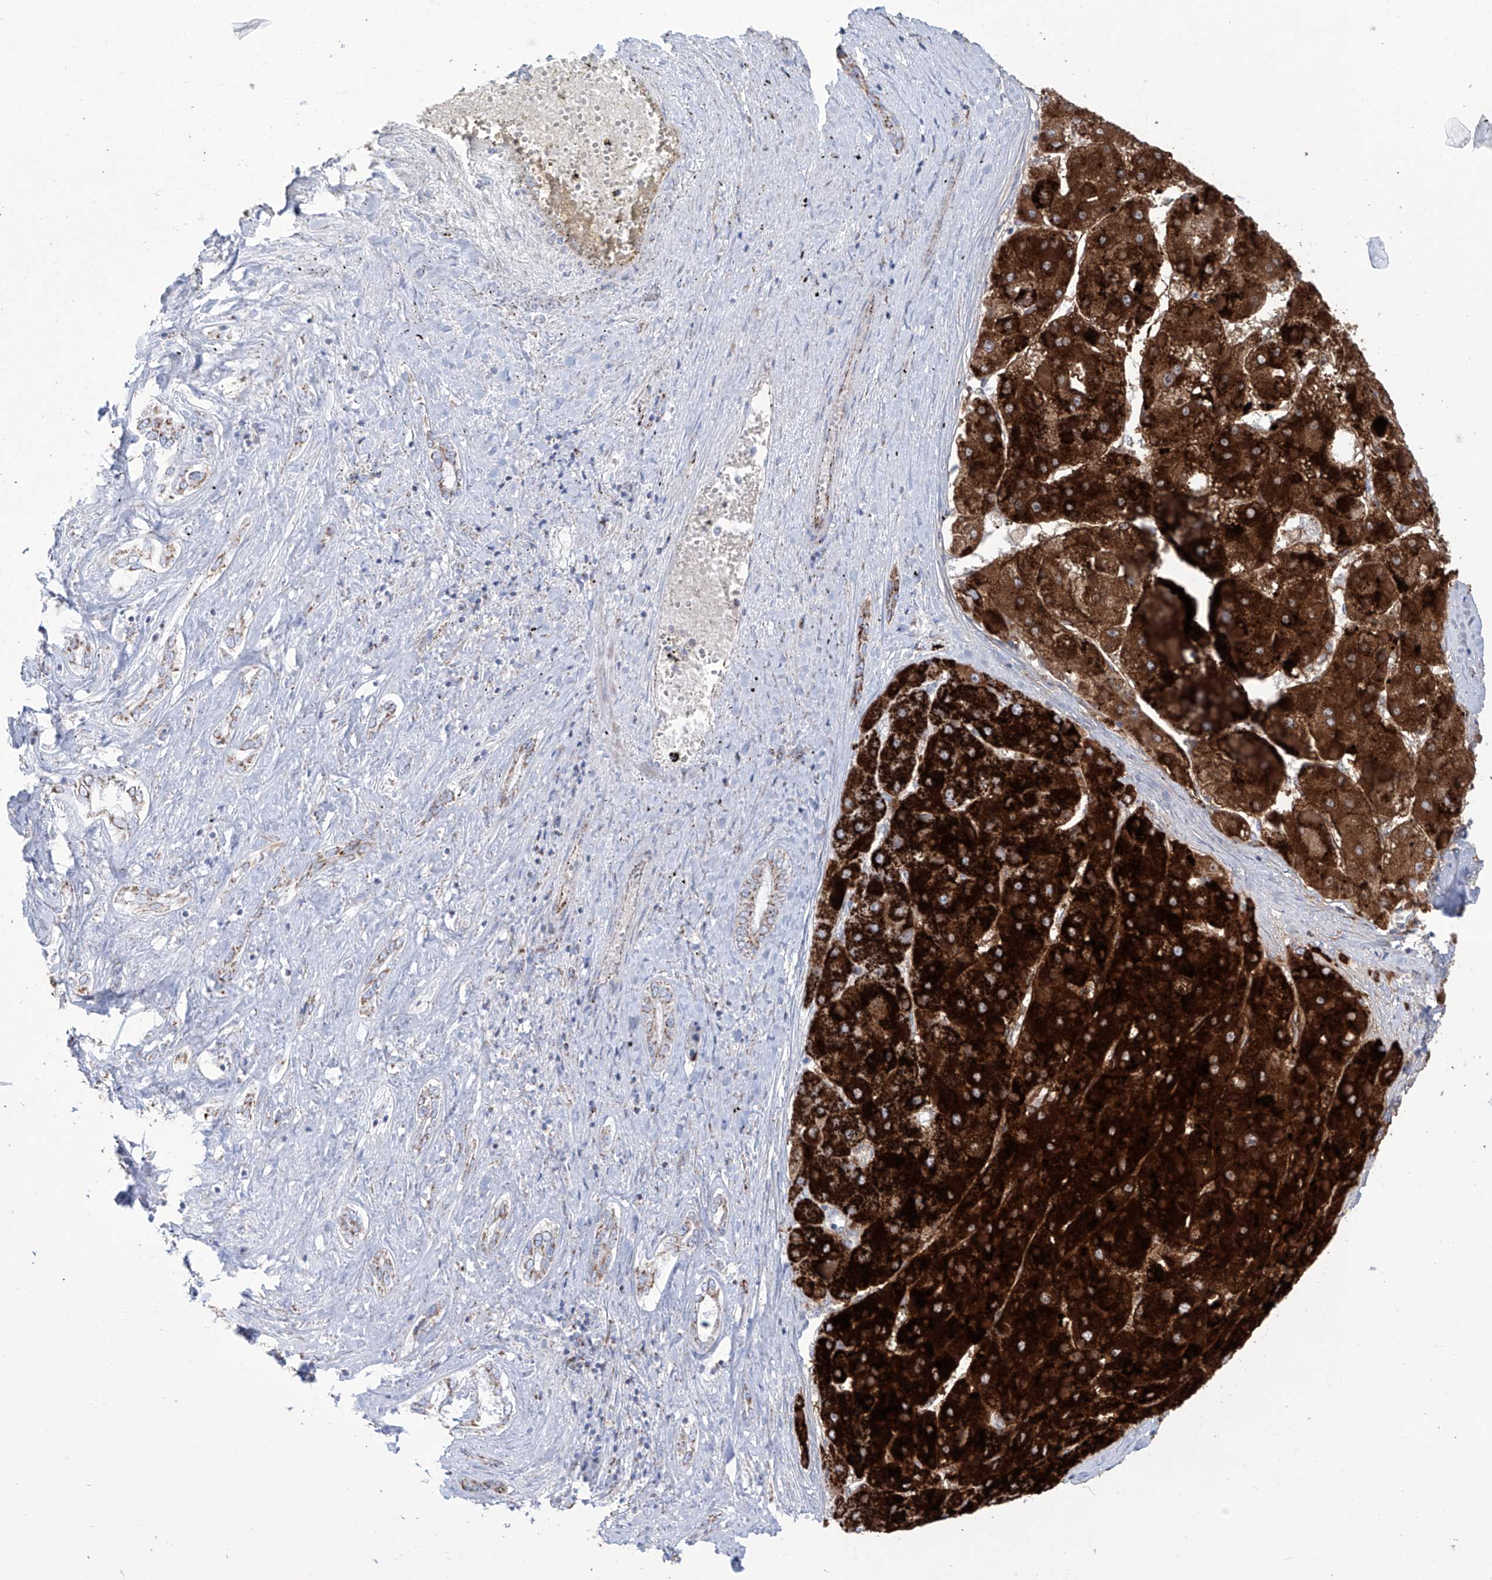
{"staining": {"intensity": "strong", "quantity": ">75%", "location": "cytoplasmic/membranous"}, "tissue": "liver cancer", "cell_type": "Tumor cells", "image_type": "cancer", "snomed": [{"axis": "morphology", "description": "Carcinoma, Hepatocellular, NOS"}, {"axis": "topography", "description": "Liver"}], "caption": "Immunohistochemistry histopathology image of liver cancer stained for a protein (brown), which demonstrates high levels of strong cytoplasmic/membranous positivity in about >75% of tumor cells.", "gene": "ALDH6A1", "patient": {"sex": "female", "age": 73}}